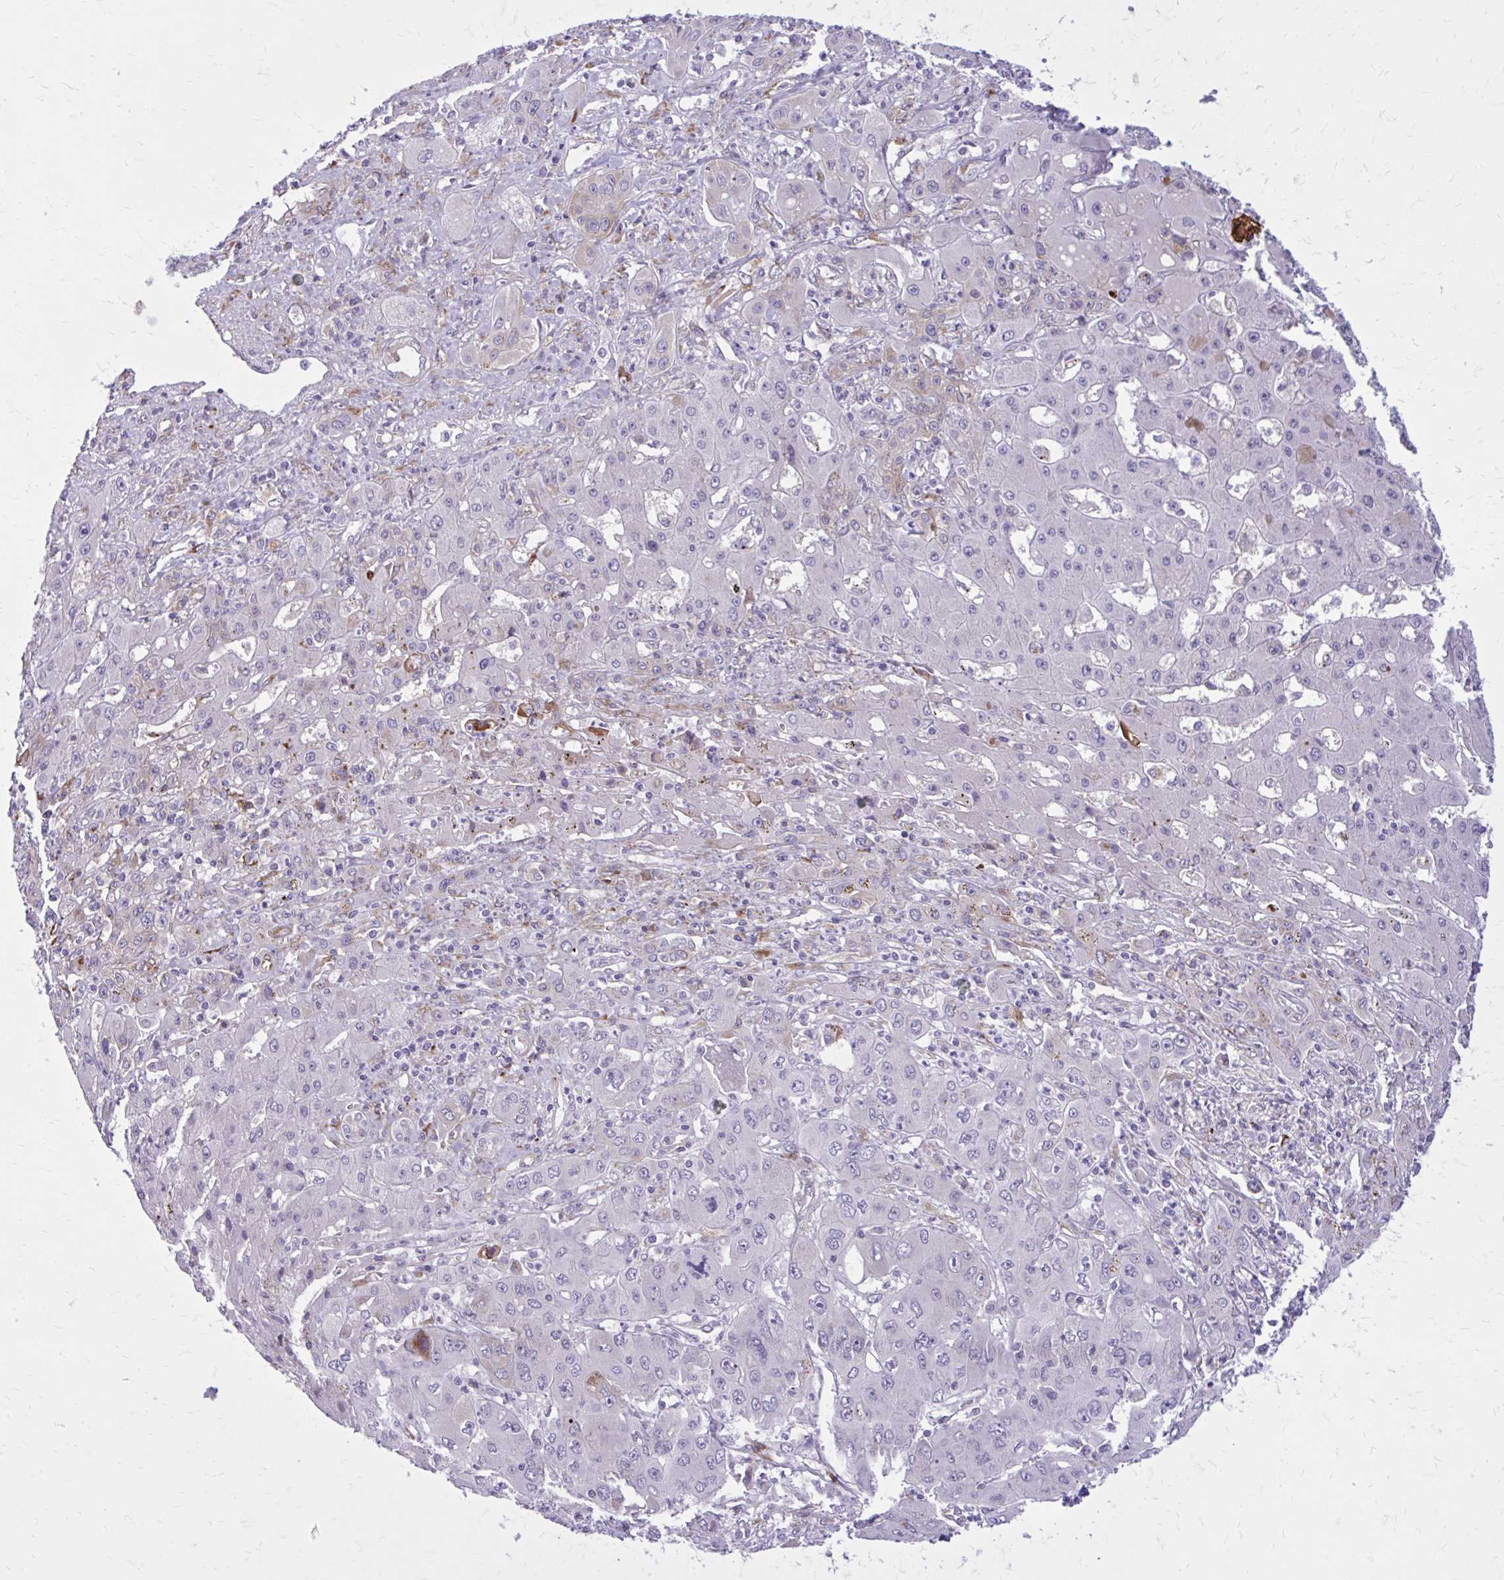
{"staining": {"intensity": "negative", "quantity": "none", "location": "none"}, "tissue": "liver cancer", "cell_type": "Tumor cells", "image_type": "cancer", "snomed": [{"axis": "morphology", "description": "Cholangiocarcinoma"}, {"axis": "topography", "description": "Liver"}], "caption": "Tumor cells show no significant positivity in liver cholangiocarcinoma.", "gene": "BEND5", "patient": {"sex": "male", "age": 67}}